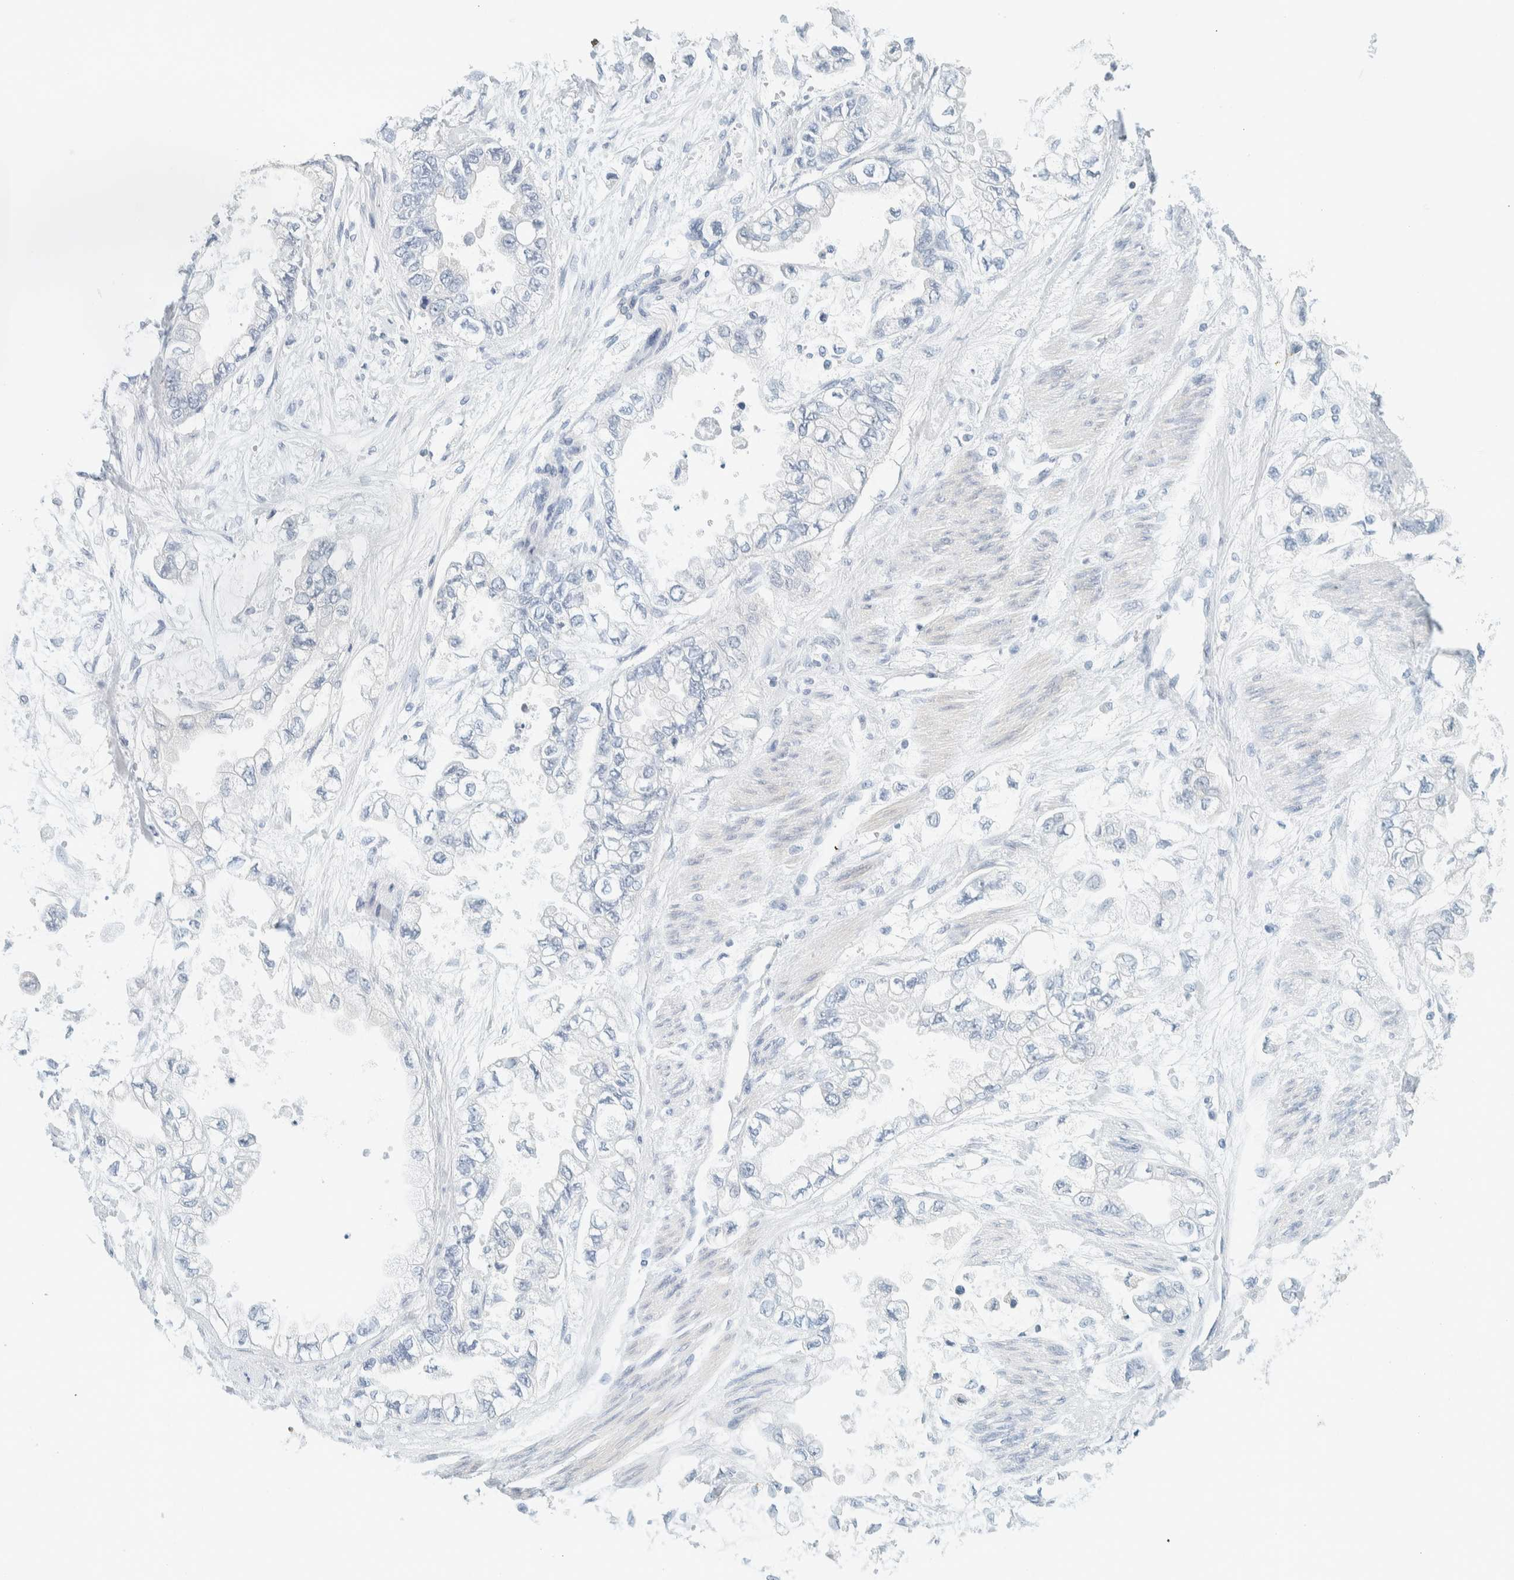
{"staining": {"intensity": "negative", "quantity": "none", "location": "none"}, "tissue": "stomach cancer", "cell_type": "Tumor cells", "image_type": "cancer", "snomed": [{"axis": "morphology", "description": "Normal tissue, NOS"}, {"axis": "morphology", "description": "Adenocarcinoma, NOS"}, {"axis": "topography", "description": "Stomach"}], "caption": "High power microscopy image of an immunohistochemistry (IHC) micrograph of stomach adenocarcinoma, revealing no significant staining in tumor cells.", "gene": "NDE1", "patient": {"sex": "male", "age": 62}}